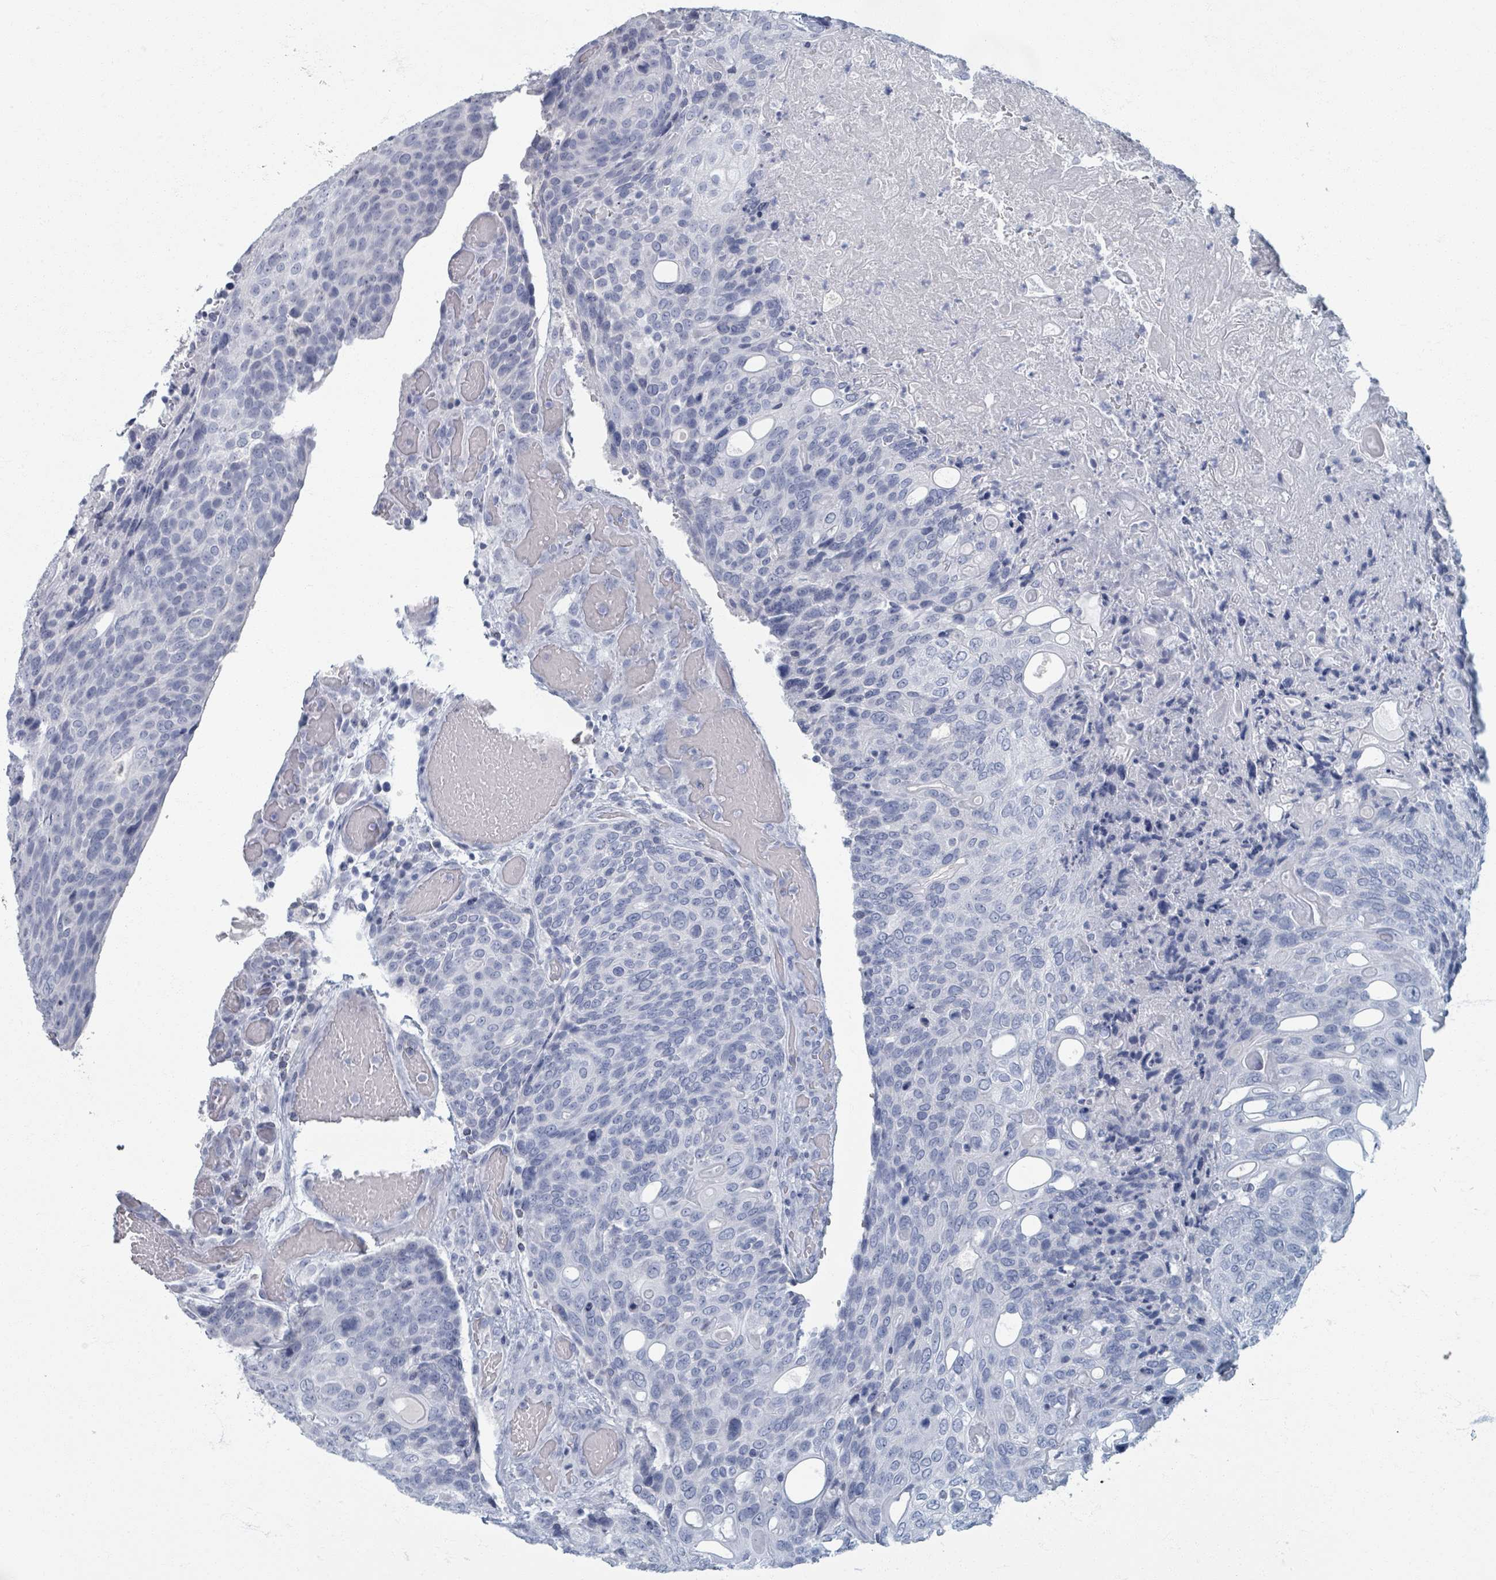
{"staining": {"intensity": "negative", "quantity": "none", "location": "none"}, "tissue": "urothelial cancer", "cell_type": "Tumor cells", "image_type": "cancer", "snomed": [{"axis": "morphology", "description": "Urothelial carcinoma, High grade"}, {"axis": "topography", "description": "Urinary bladder"}], "caption": "Protein analysis of urothelial carcinoma (high-grade) exhibits no significant expression in tumor cells.", "gene": "TAS2R1", "patient": {"sex": "female", "age": 70}}